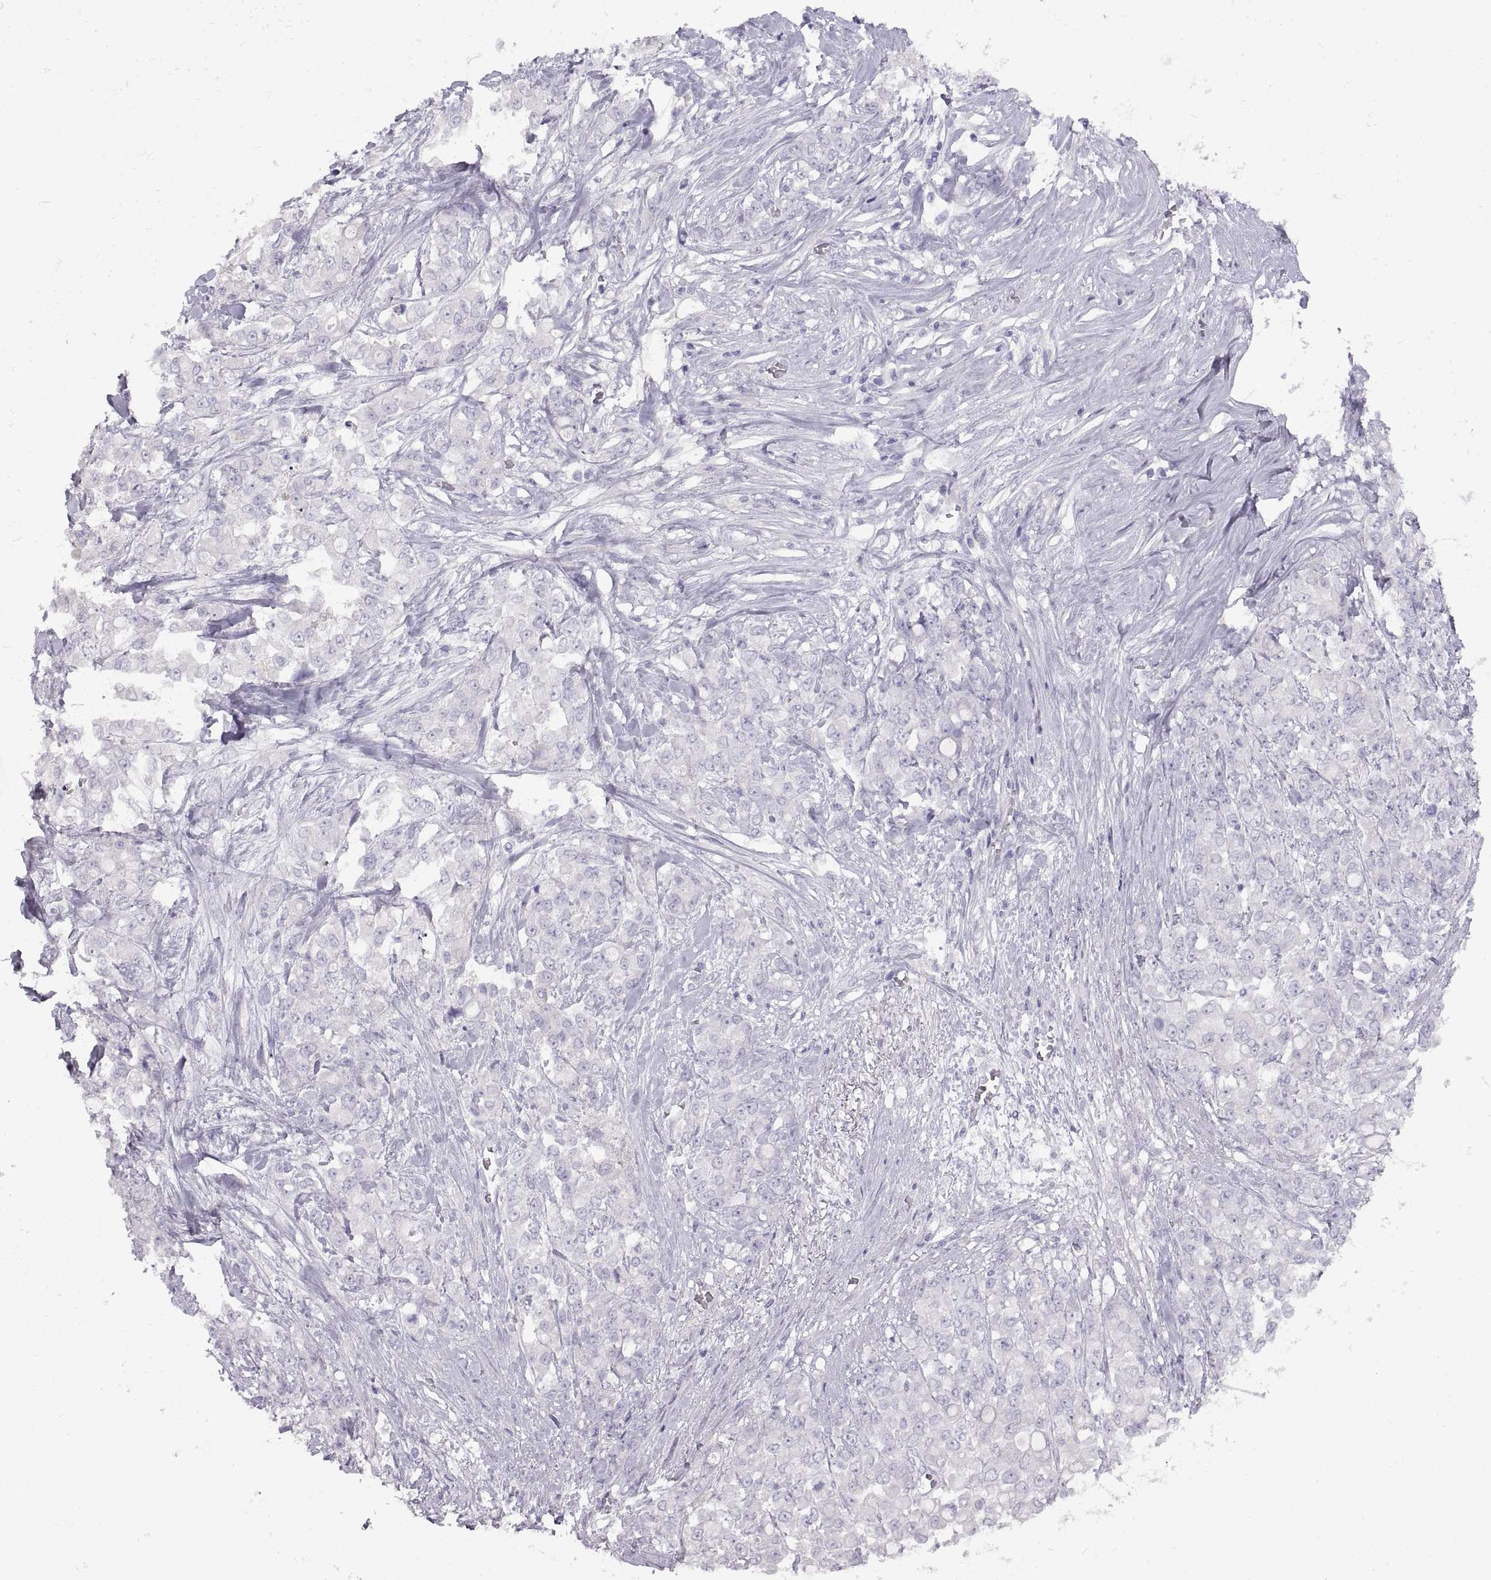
{"staining": {"intensity": "negative", "quantity": "none", "location": "none"}, "tissue": "stomach cancer", "cell_type": "Tumor cells", "image_type": "cancer", "snomed": [{"axis": "morphology", "description": "Adenocarcinoma, NOS"}, {"axis": "topography", "description": "Stomach"}], "caption": "This is a image of IHC staining of adenocarcinoma (stomach), which shows no staining in tumor cells.", "gene": "CRYBB3", "patient": {"sex": "female", "age": 76}}